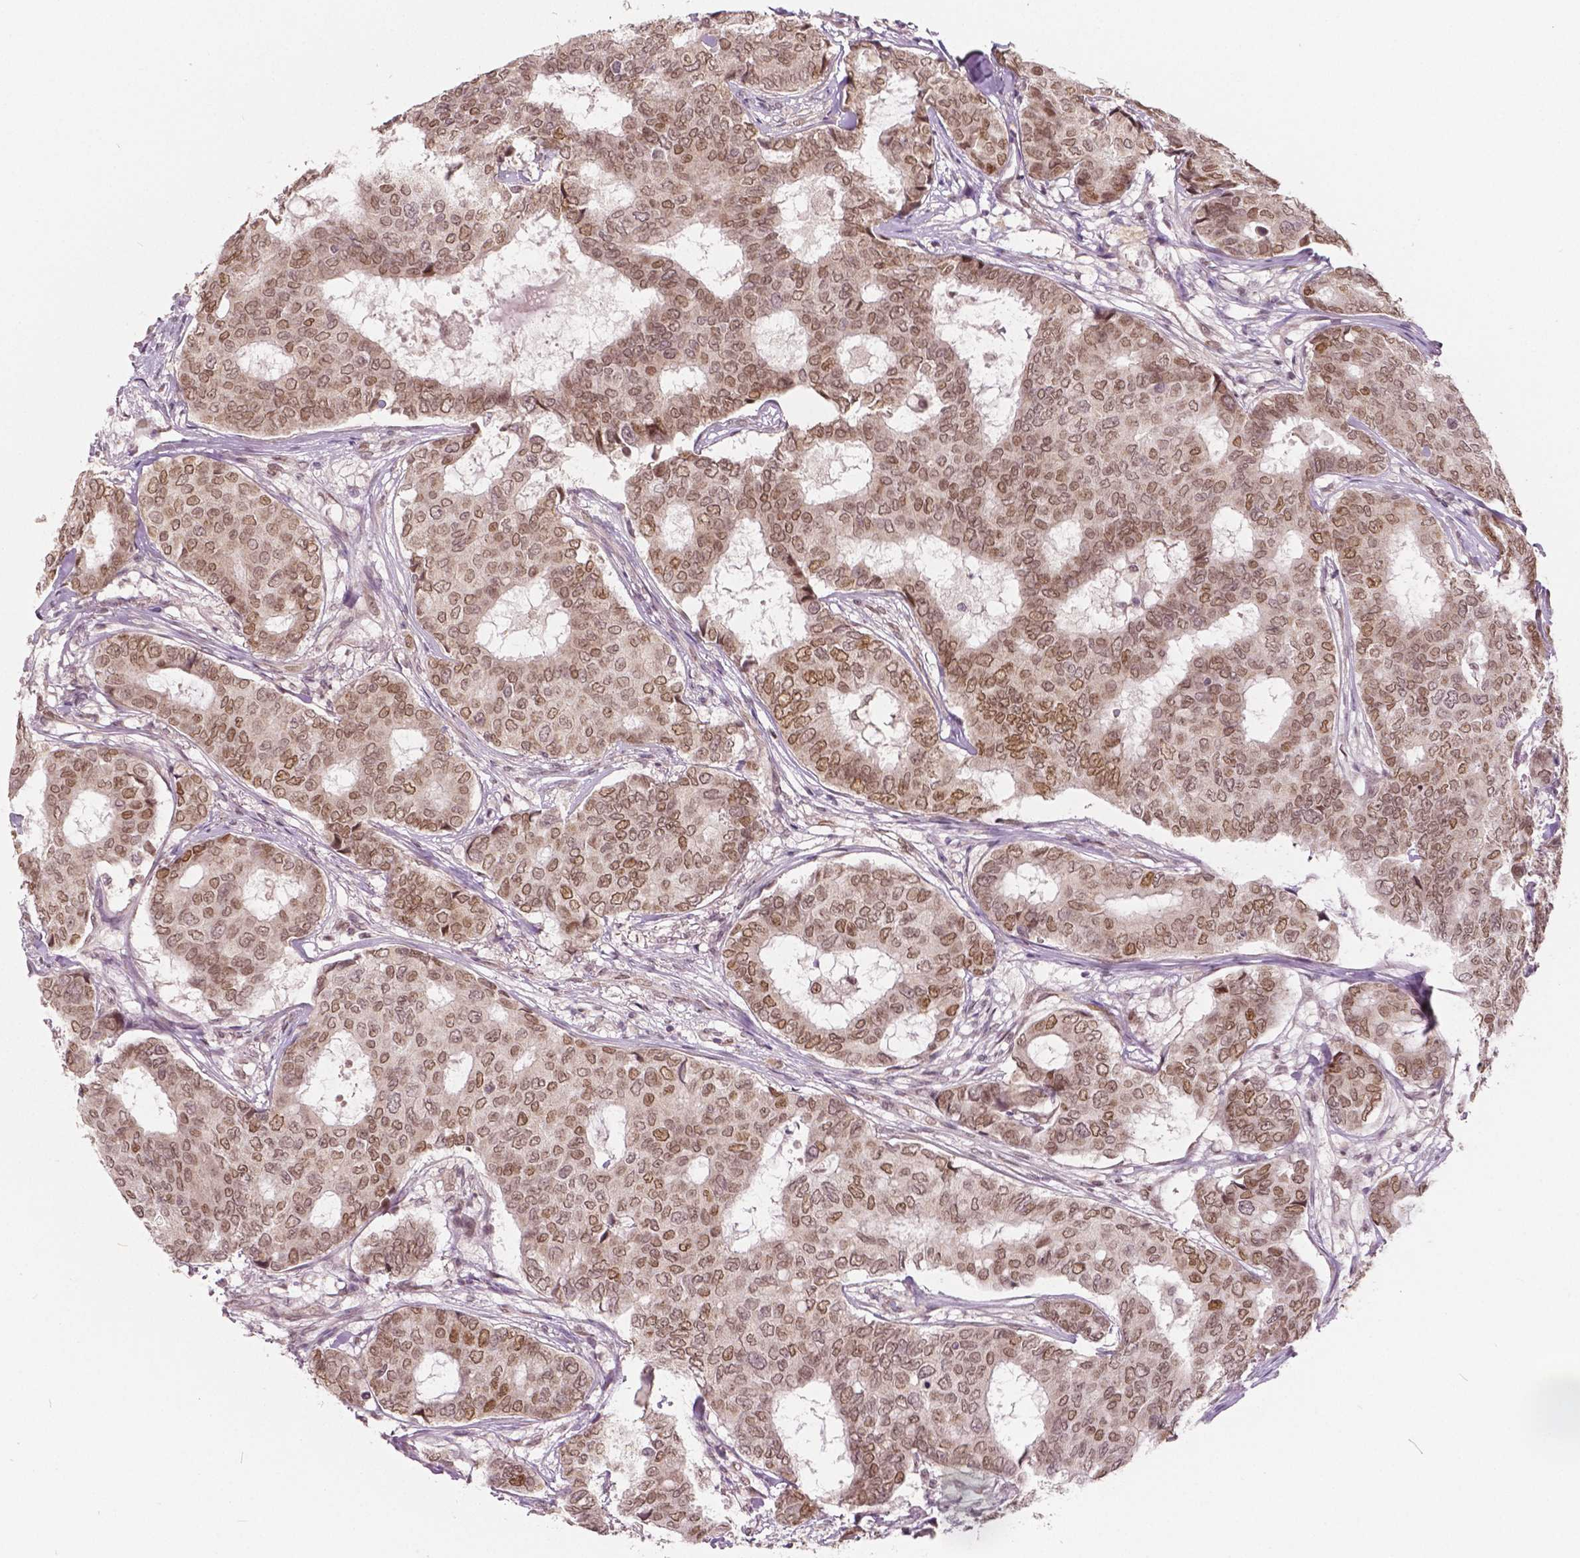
{"staining": {"intensity": "weak", "quantity": ">75%", "location": "nuclear"}, "tissue": "breast cancer", "cell_type": "Tumor cells", "image_type": "cancer", "snomed": [{"axis": "morphology", "description": "Duct carcinoma"}, {"axis": "topography", "description": "Breast"}], "caption": "Protein staining of breast infiltrating ductal carcinoma tissue exhibits weak nuclear positivity in about >75% of tumor cells.", "gene": "HMBOX1", "patient": {"sex": "female", "age": 75}}